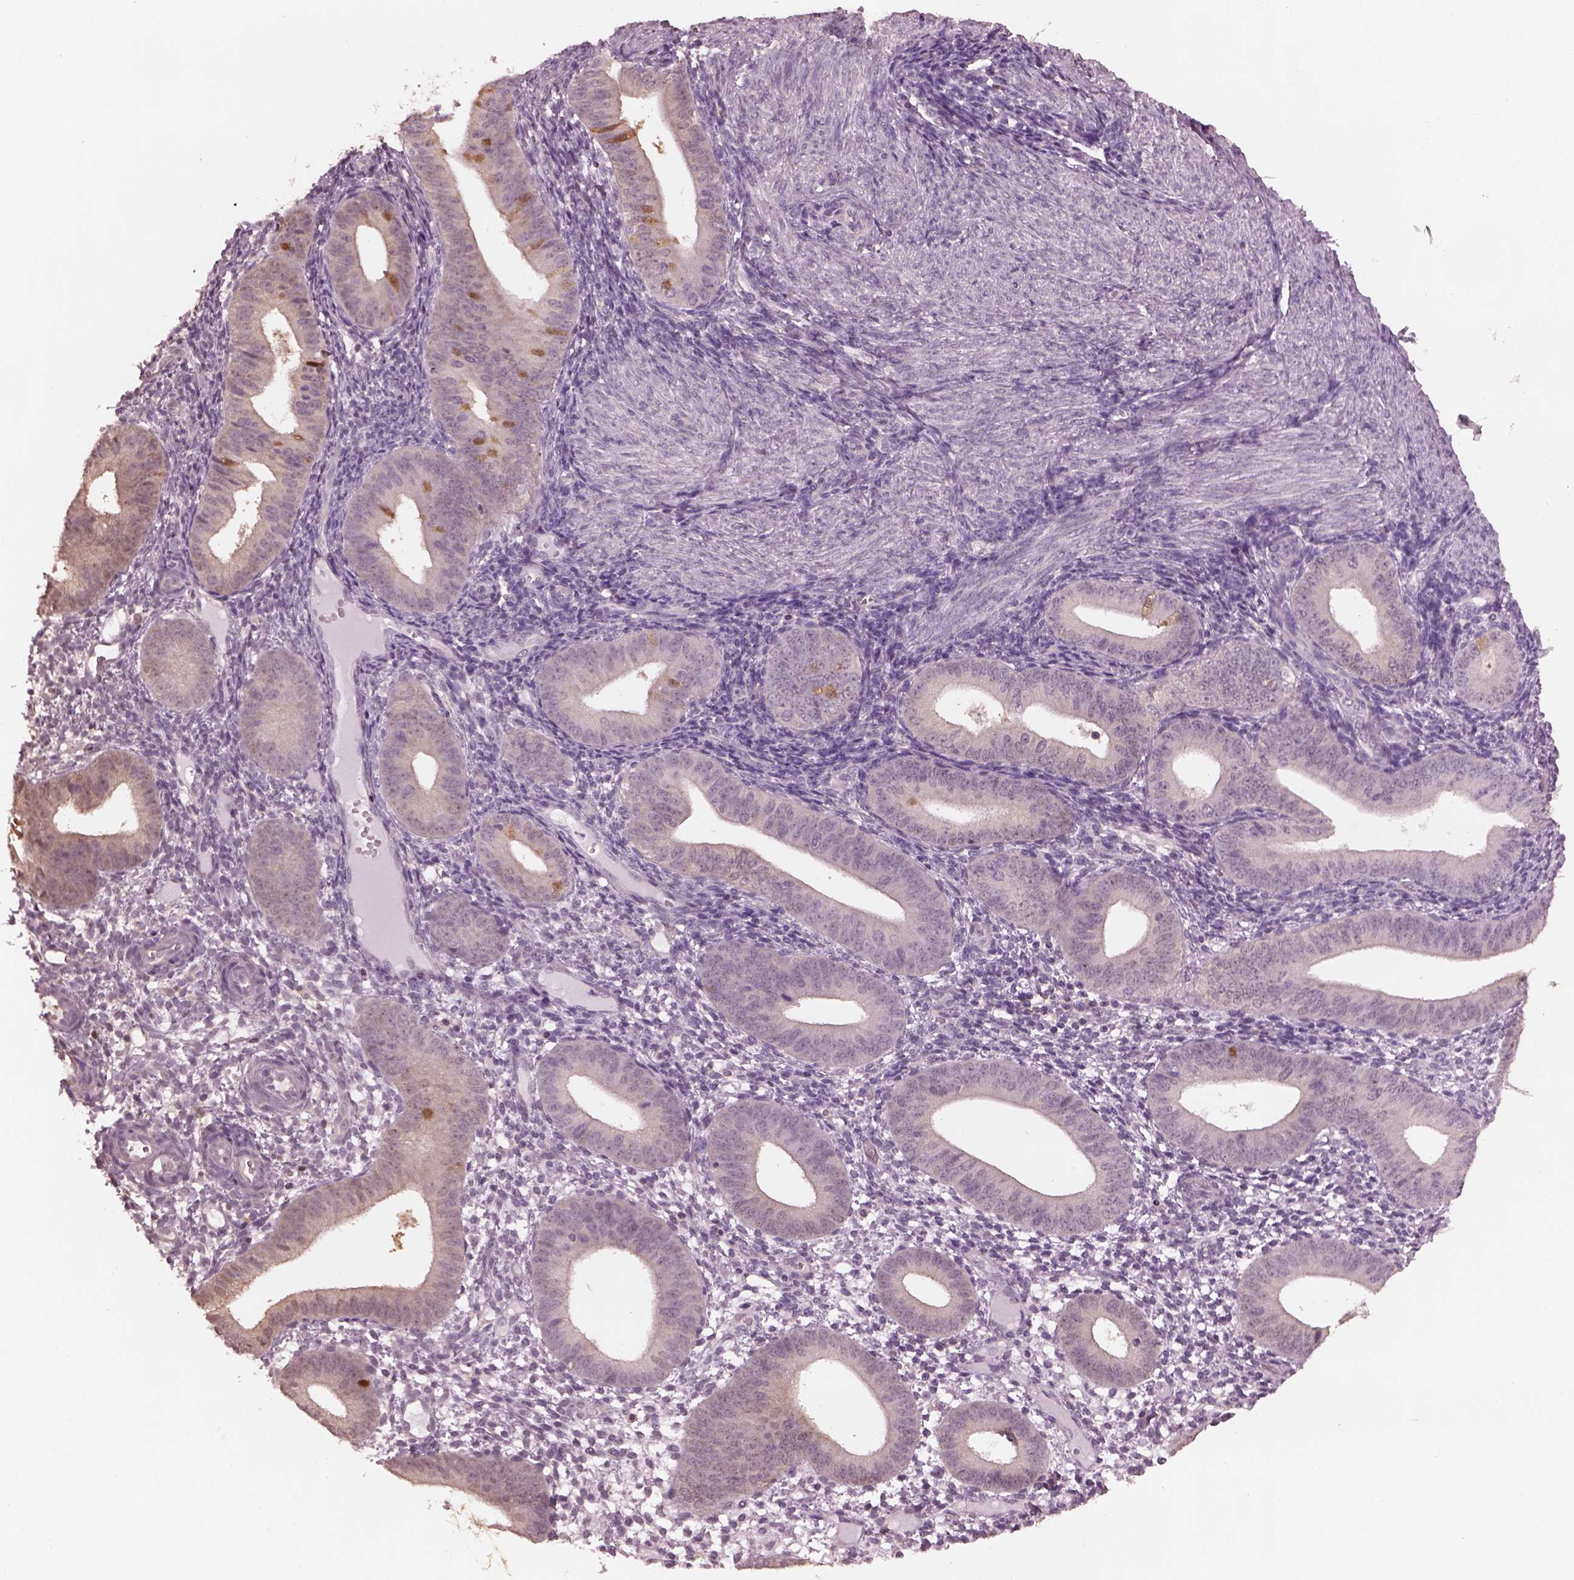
{"staining": {"intensity": "negative", "quantity": "none", "location": "none"}, "tissue": "endometrium", "cell_type": "Cells in endometrial stroma", "image_type": "normal", "snomed": [{"axis": "morphology", "description": "Normal tissue, NOS"}, {"axis": "topography", "description": "Endometrium"}], "caption": "A high-resolution image shows immunohistochemistry (IHC) staining of benign endometrium, which shows no significant staining in cells in endometrial stroma. The staining was performed using DAB to visualize the protein expression in brown, while the nuclei were stained in blue with hematoxylin (Magnification: 20x).", "gene": "SRI", "patient": {"sex": "female", "age": 39}}